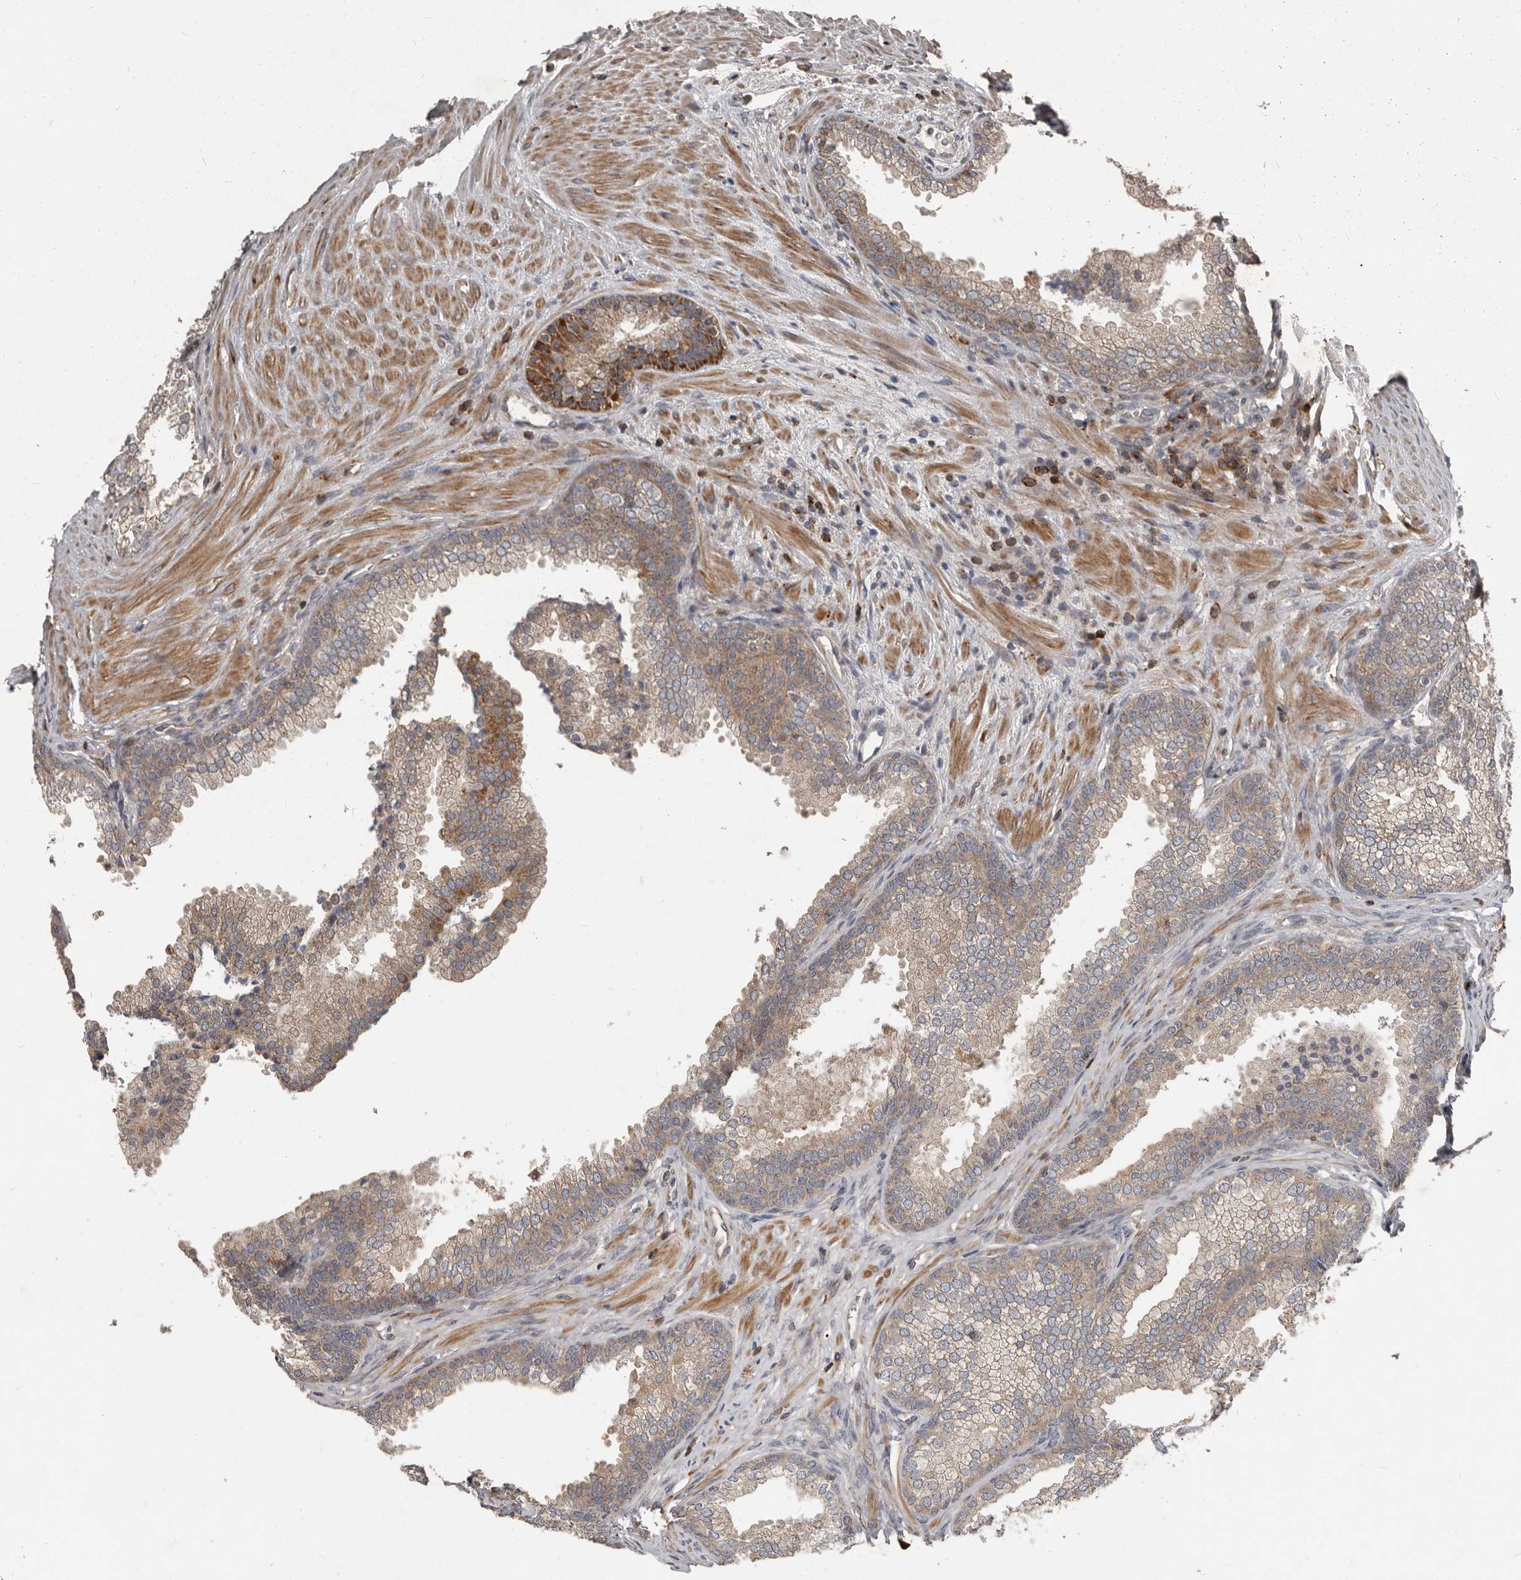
{"staining": {"intensity": "weak", "quantity": ">75%", "location": "cytoplasmic/membranous"}, "tissue": "prostate", "cell_type": "Glandular cells", "image_type": "normal", "snomed": [{"axis": "morphology", "description": "Normal tissue, NOS"}, {"axis": "topography", "description": "Prostate"}], "caption": "Brown immunohistochemical staining in normal human prostate demonstrates weak cytoplasmic/membranous positivity in approximately >75% of glandular cells.", "gene": "FBXO31", "patient": {"sex": "male", "age": 76}}